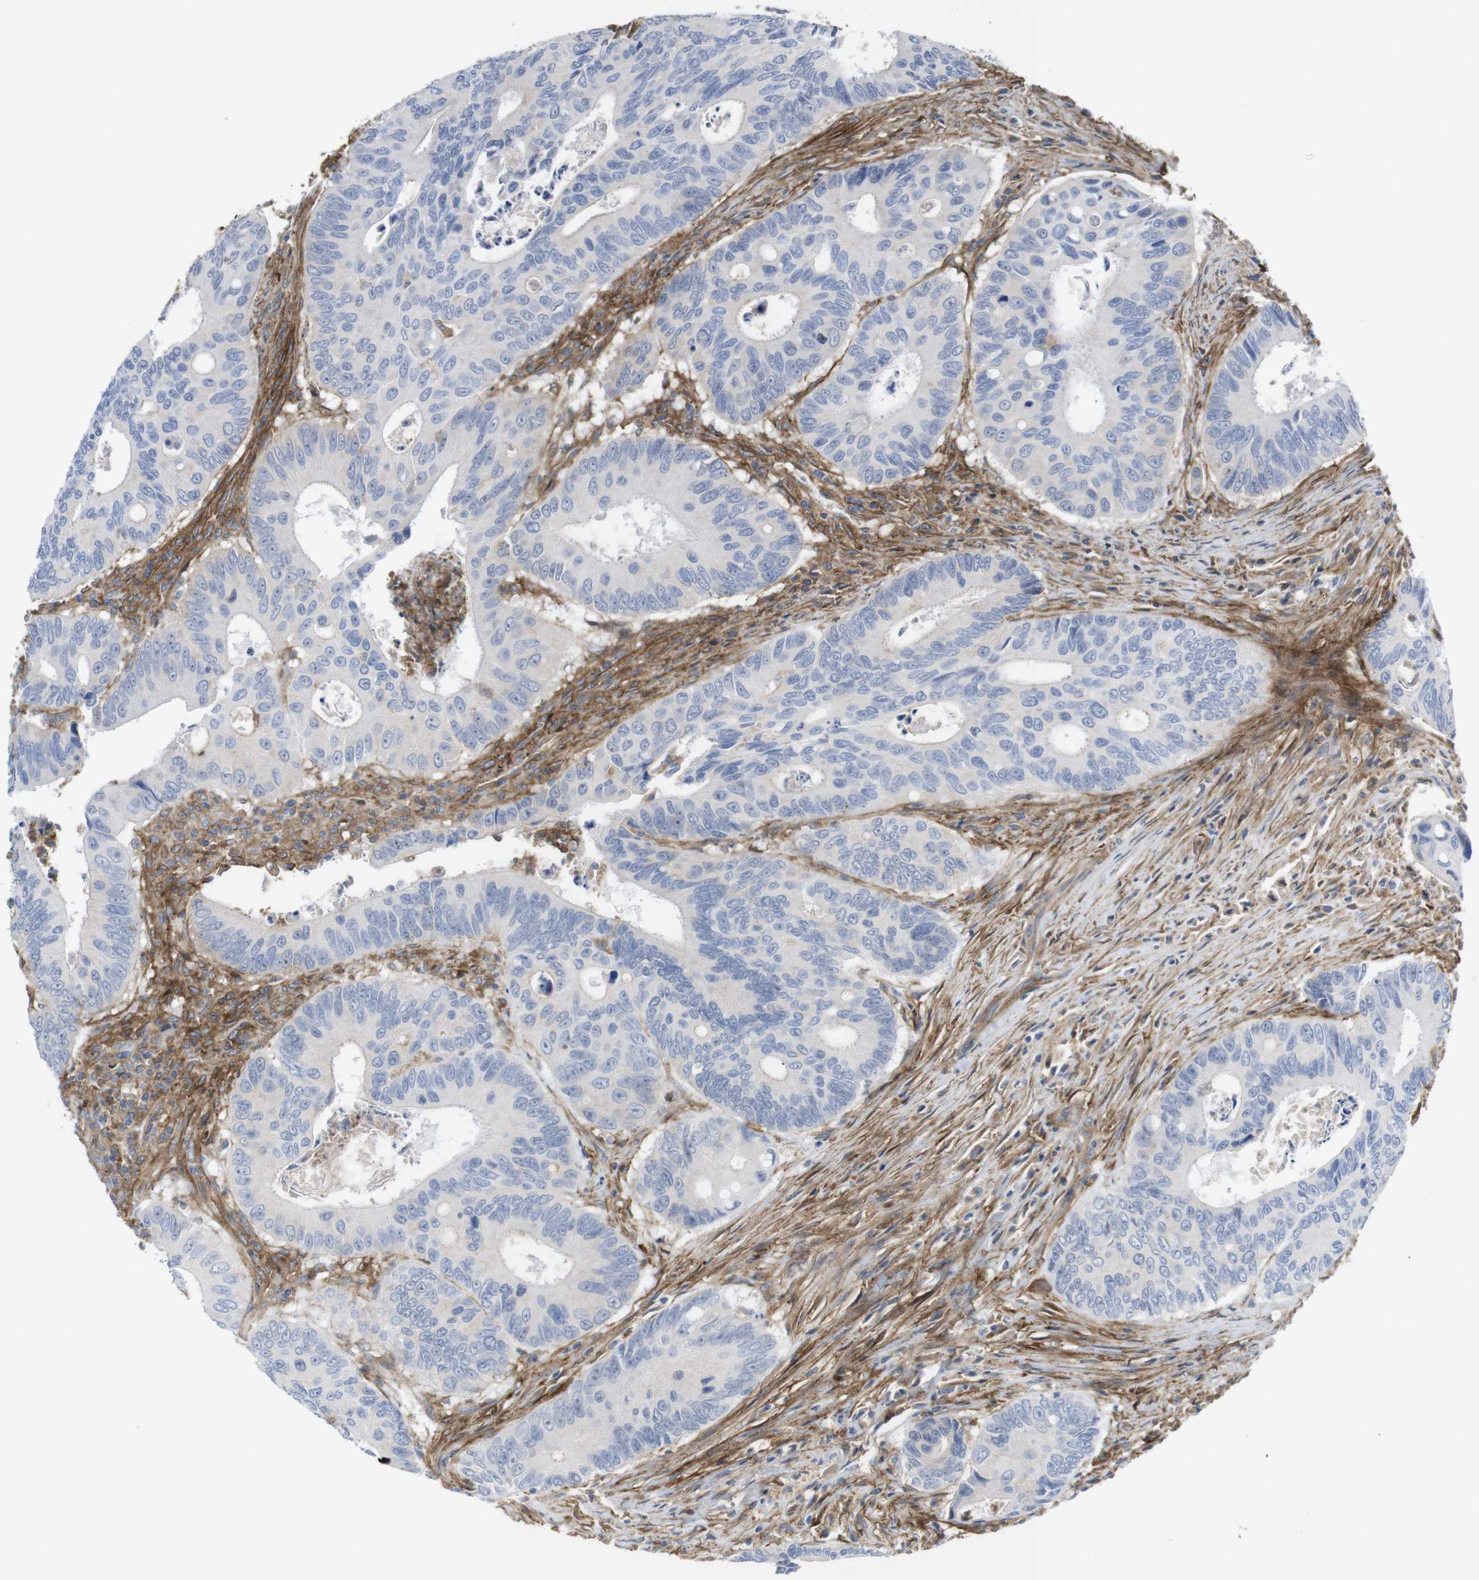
{"staining": {"intensity": "negative", "quantity": "none", "location": "none"}, "tissue": "colorectal cancer", "cell_type": "Tumor cells", "image_type": "cancer", "snomed": [{"axis": "morphology", "description": "Inflammation, NOS"}, {"axis": "morphology", "description": "Adenocarcinoma, NOS"}, {"axis": "topography", "description": "Colon"}], "caption": "Protein analysis of adenocarcinoma (colorectal) exhibits no significant positivity in tumor cells. The staining was performed using DAB to visualize the protein expression in brown, while the nuclei were stained in blue with hematoxylin (Magnification: 20x).", "gene": "CYBRD1", "patient": {"sex": "male", "age": 72}}